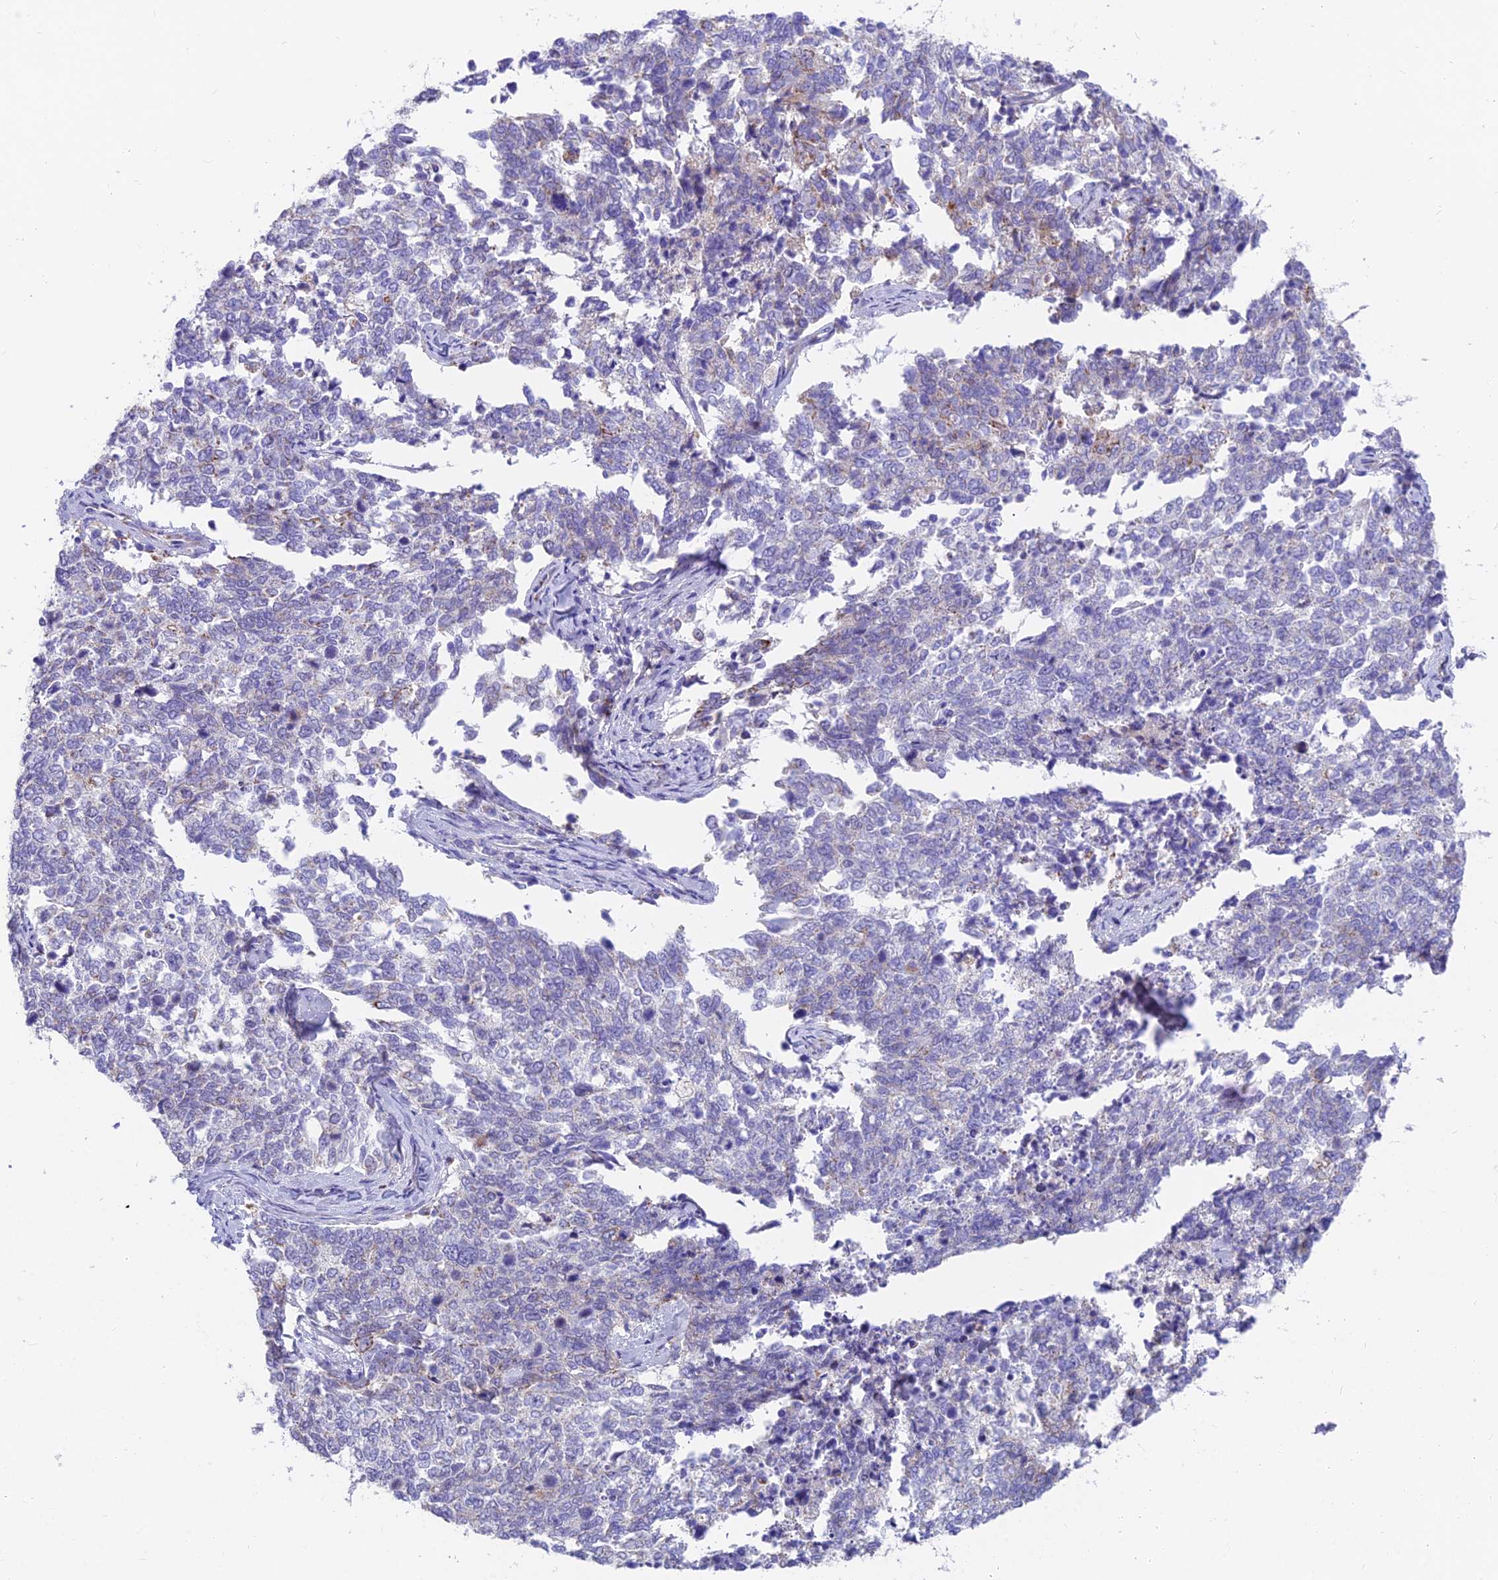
{"staining": {"intensity": "negative", "quantity": "none", "location": "none"}, "tissue": "cervical cancer", "cell_type": "Tumor cells", "image_type": "cancer", "snomed": [{"axis": "morphology", "description": "Squamous cell carcinoma, NOS"}, {"axis": "topography", "description": "Cervix"}], "caption": "This is an IHC micrograph of human squamous cell carcinoma (cervical). There is no expression in tumor cells.", "gene": "TIGD6", "patient": {"sex": "female", "age": 63}}